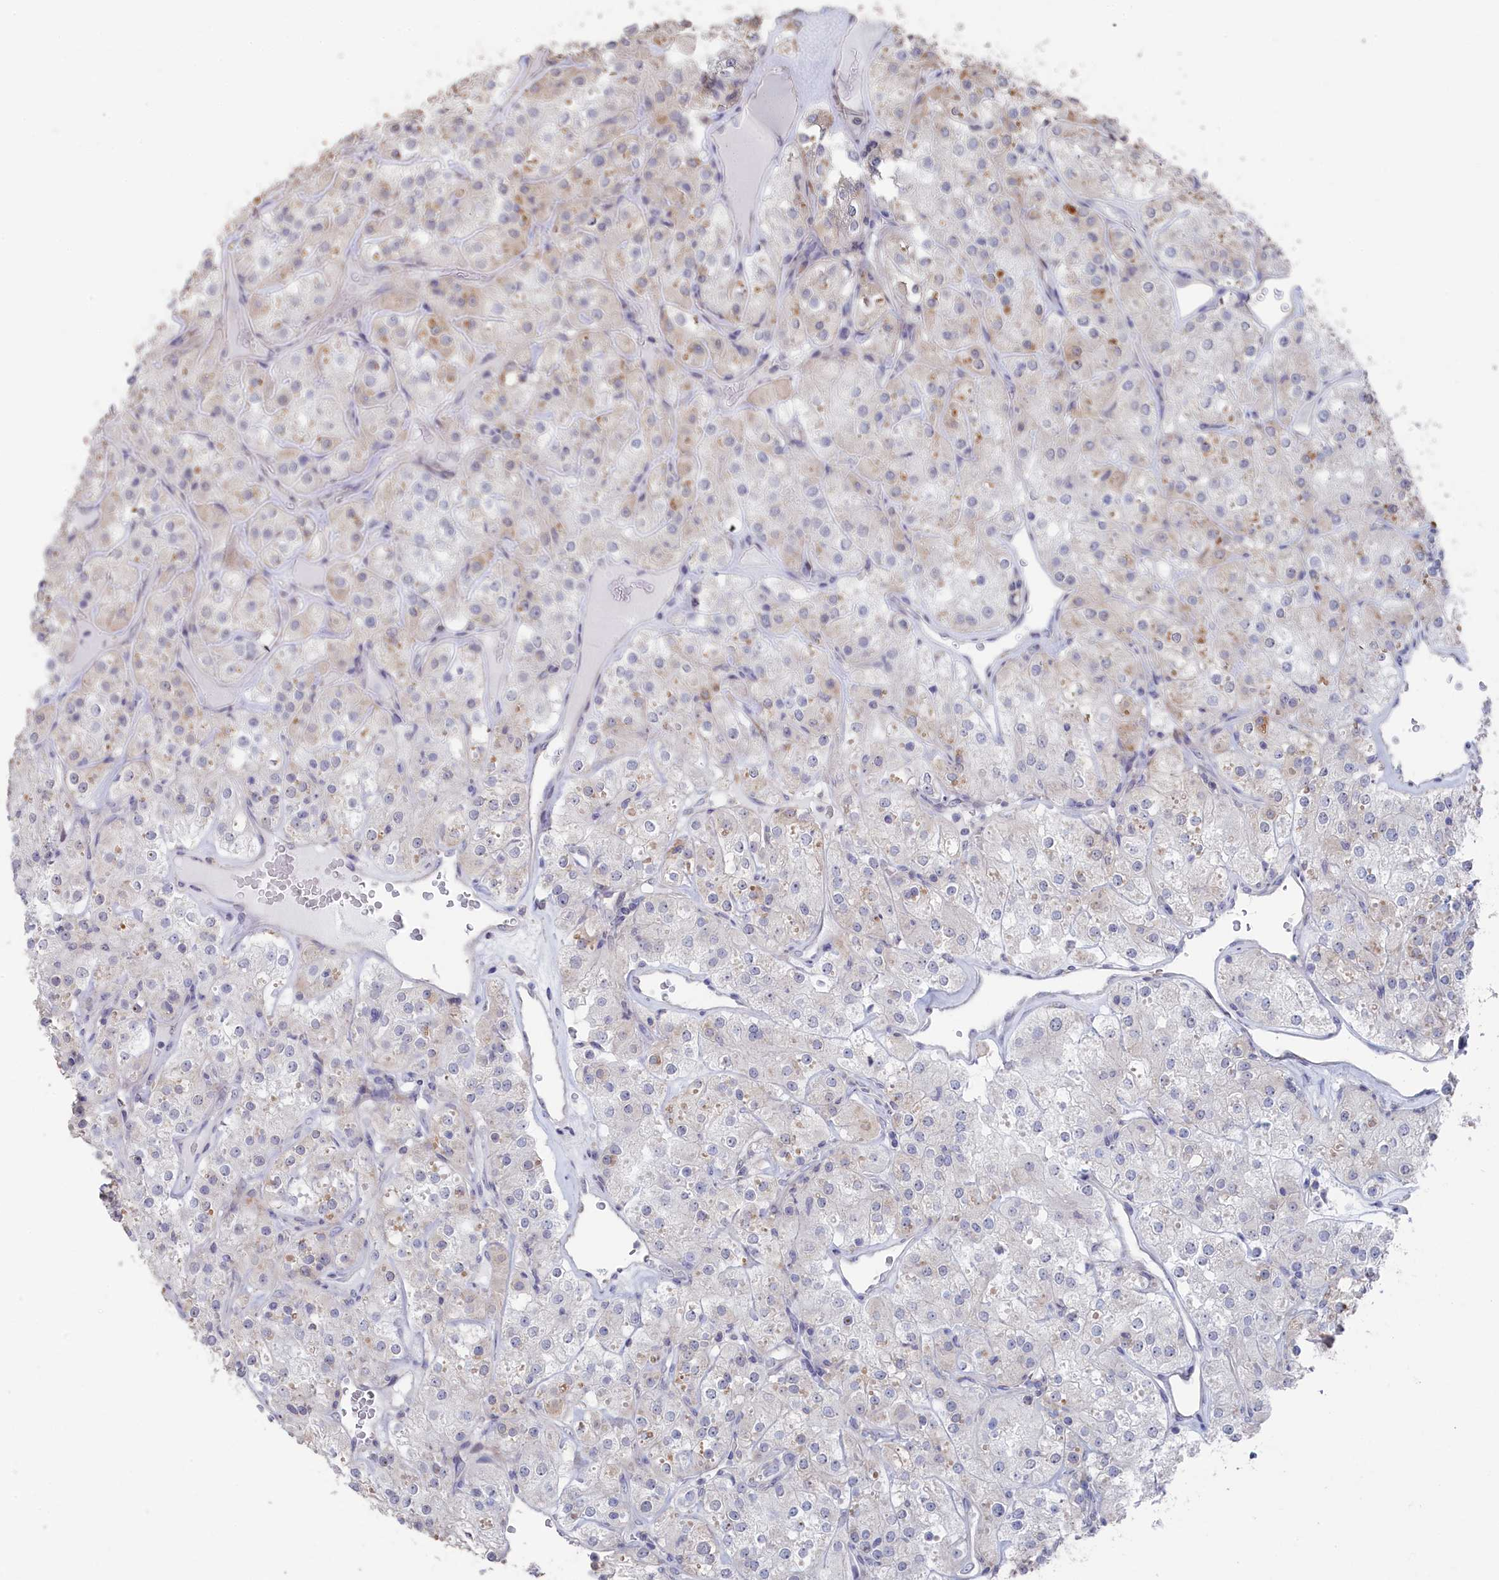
{"staining": {"intensity": "weak", "quantity": "<25%", "location": "cytoplasmic/membranous"}, "tissue": "renal cancer", "cell_type": "Tumor cells", "image_type": "cancer", "snomed": [{"axis": "morphology", "description": "Adenocarcinoma, NOS"}, {"axis": "topography", "description": "Kidney"}], "caption": "Renal cancer was stained to show a protein in brown. There is no significant positivity in tumor cells.", "gene": "SEMG2", "patient": {"sex": "male", "age": 77}}